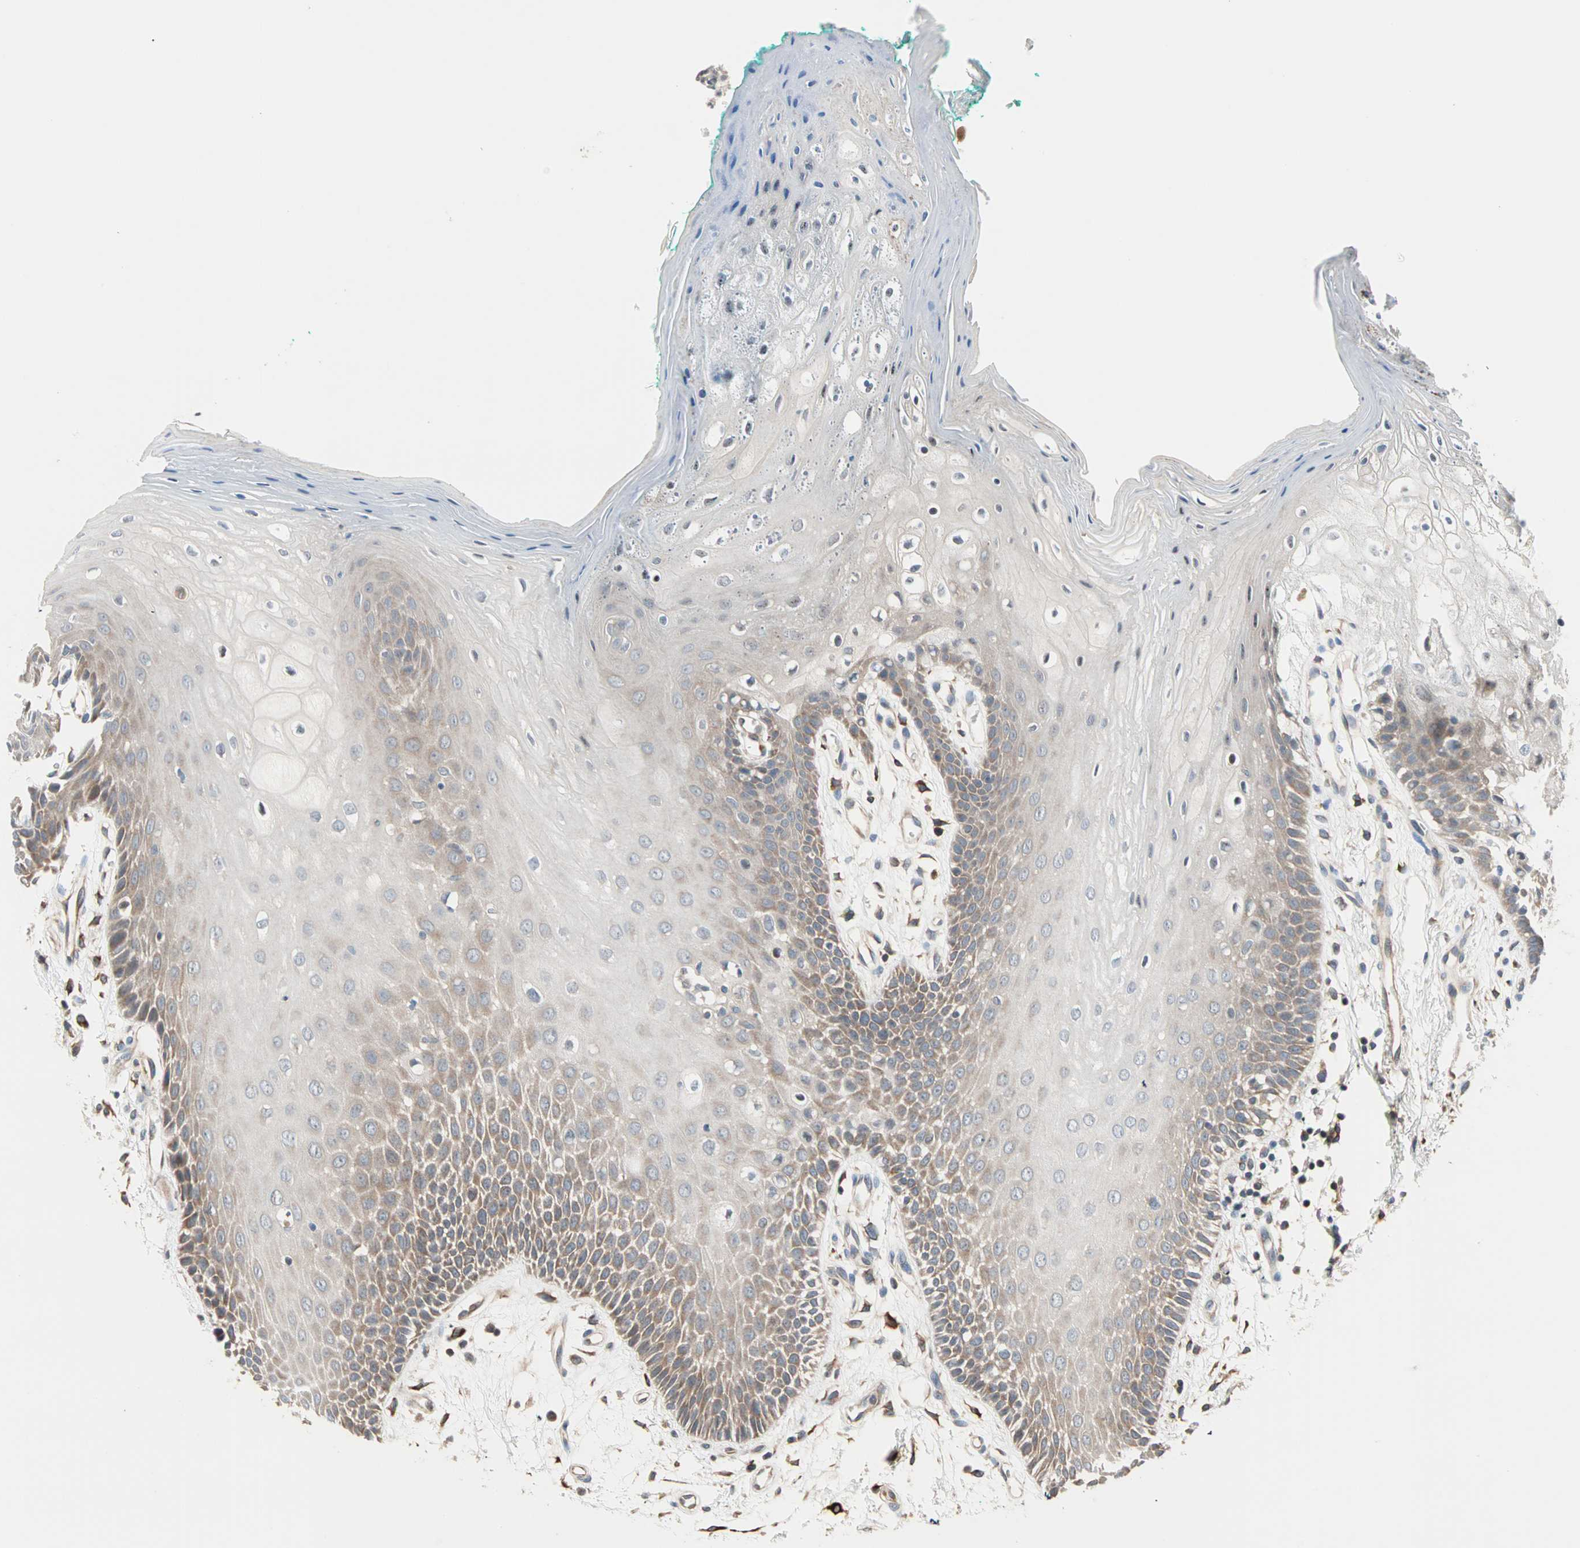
{"staining": {"intensity": "moderate", "quantity": "<25%", "location": "cytoplasmic/membranous"}, "tissue": "oral mucosa", "cell_type": "Squamous epithelial cells", "image_type": "normal", "snomed": [{"axis": "morphology", "description": "Normal tissue, NOS"}, {"axis": "morphology", "description": "Squamous cell carcinoma, NOS"}, {"axis": "topography", "description": "Skeletal muscle"}, {"axis": "topography", "description": "Oral tissue"}, {"axis": "topography", "description": "Head-Neck"}], "caption": "Protein expression analysis of normal oral mucosa displays moderate cytoplasmic/membranous expression in about <25% of squamous epithelial cells. The staining was performed using DAB (3,3'-diaminobenzidine) to visualize the protein expression in brown, while the nuclei were stained in blue with hematoxylin (Magnification: 20x).", "gene": "SAR1A", "patient": {"sex": "female", "age": 84}}